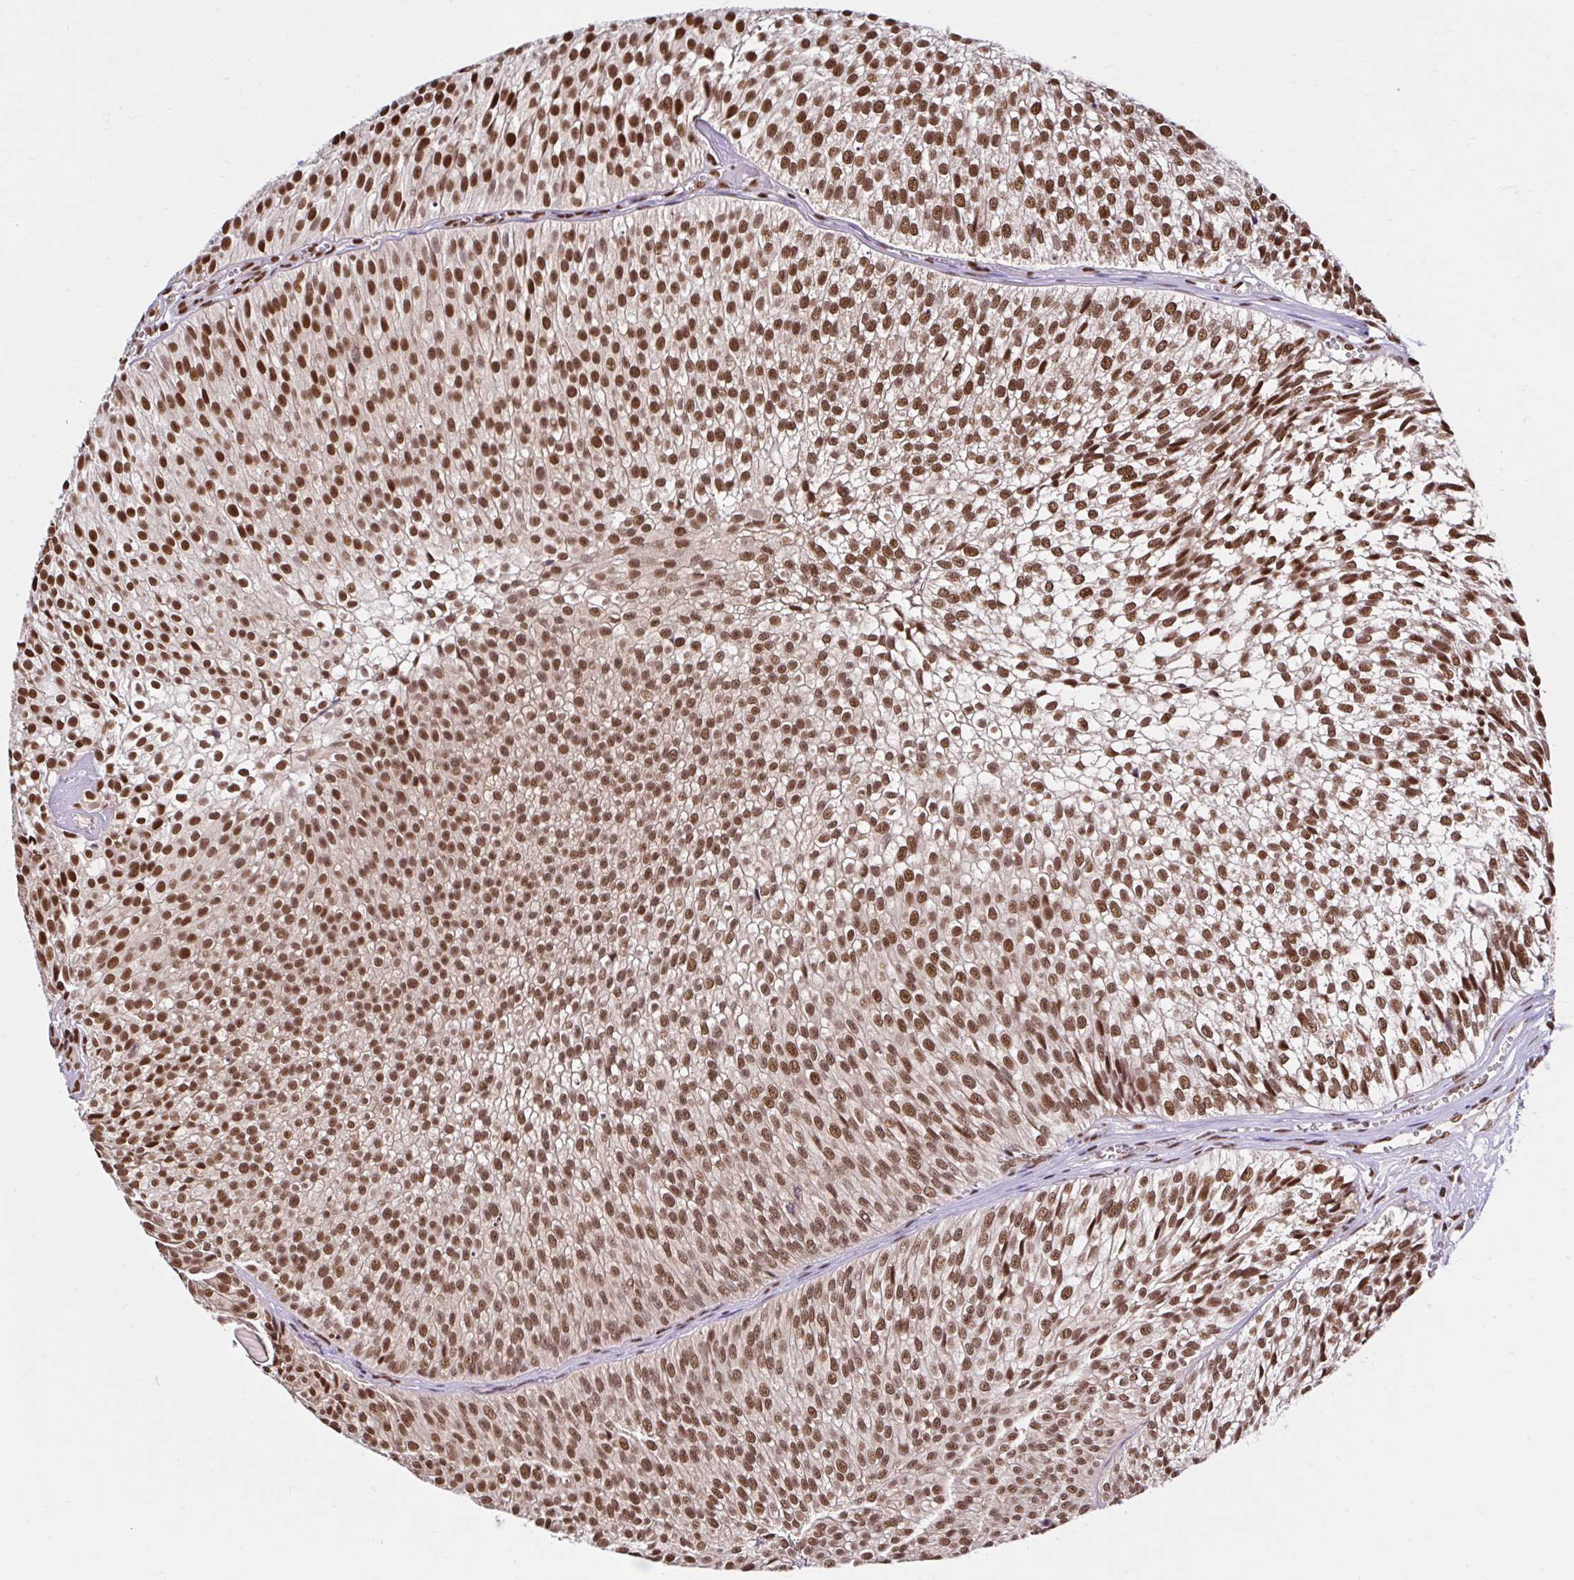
{"staining": {"intensity": "strong", "quantity": ">75%", "location": "nuclear"}, "tissue": "urothelial cancer", "cell_type": "Tumor cells", "image_type": "cancer", "snomed": [{"axis": "morphology", "description": "Urothelial carcinoma, Low grade"}, {"axis": "topography", "description": "Urinary bladder"}], "caption": "Low-grade urothelial carcinoma was stained to show a protein in brown. There is high levels of strong nuclear staining in about >75% of tumor cells.", "gene": "ABCA9", "patient": {"sex": "male", "age": 91}}